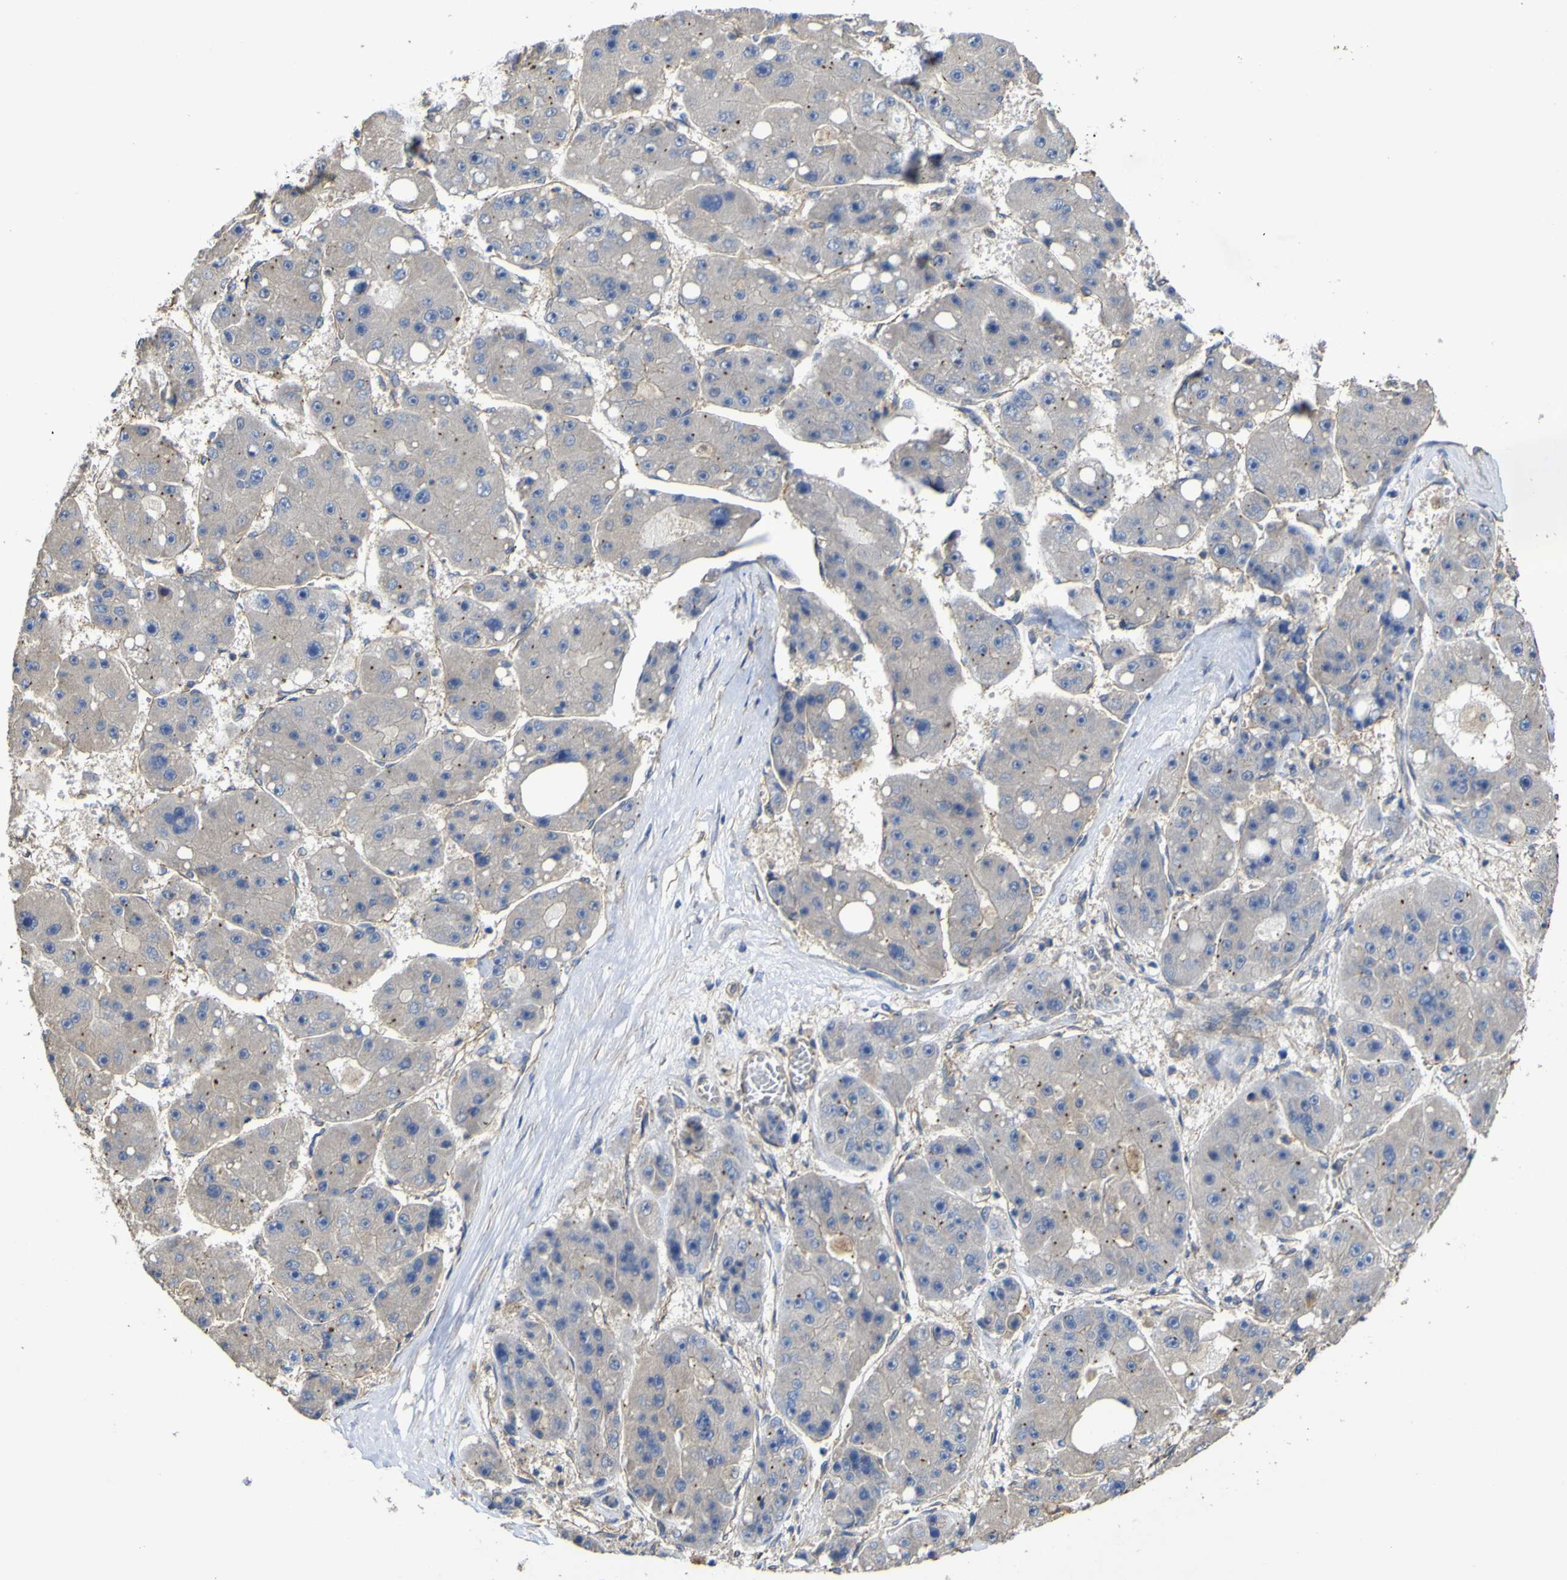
{"staining": {"intensity": "weak", "quantity": "<25%", "location": "cytoplasmic/membranous"}, "tissue": "liver cancer", "cell_type": "Tumor cells", "image_type": "cancer", "snomed": [{"axis": "morphology", "description": "Carcinoma, Hepatocellular, NOS"}, {"axis": "topography", "description": "Liver"}], "caption": "High magnification brightfield microscopy of hepatocellular carcinoma (liver) stained with DAB (3,3'-diaminobenzidine) (brown) and counterstained with hematoxylin (blue): tumor cells show no significant staining.", "gene": "TNFSF15", "patient": {"sex": "female", "age": 61}}